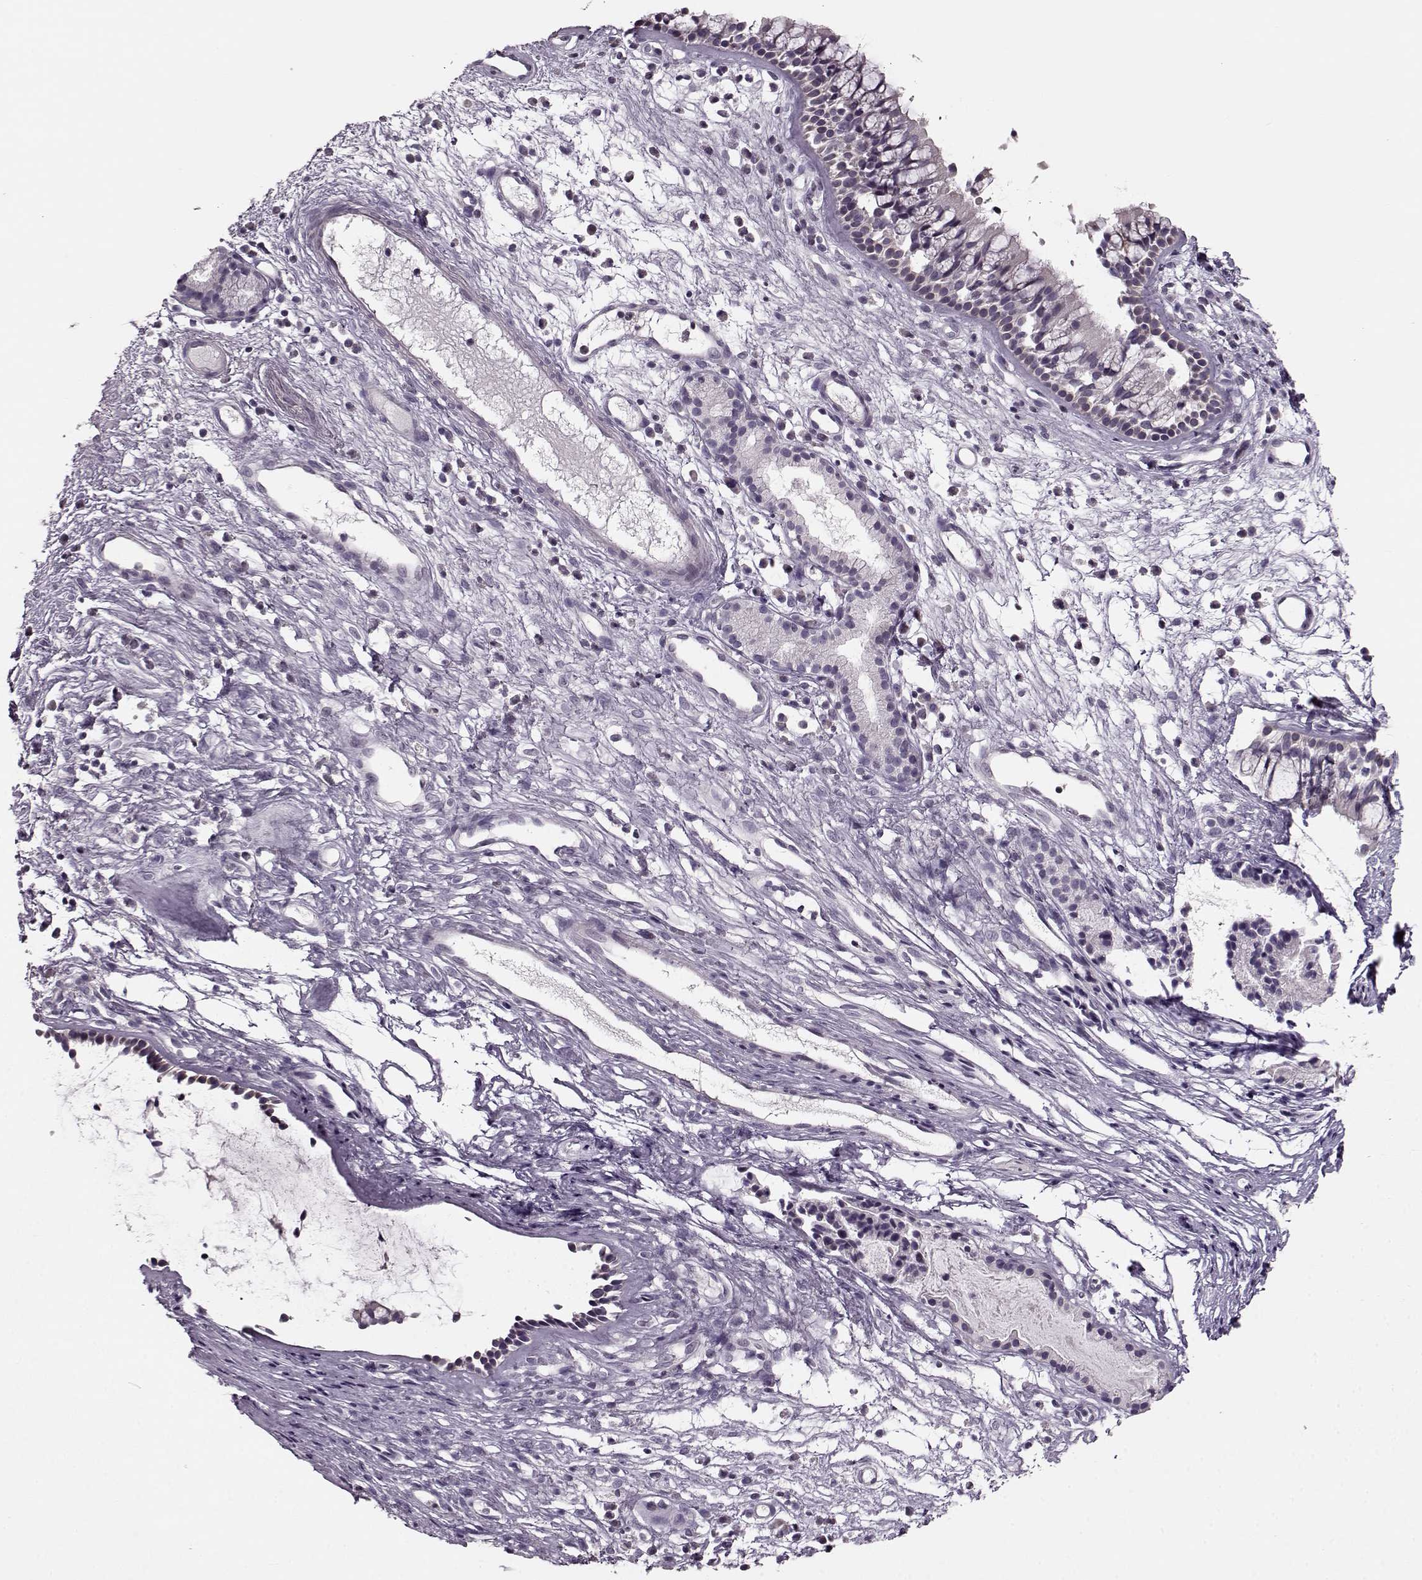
{"staining": {"intensity": "negative", "quantity": "none", "location": "none"}, "tissue": "nasopharynx", "cell_type": "Respiratory epithelial cells", "image_type": "normal", "snomed": [{"axis": "morphology", "description": "Normal tissue, NOS"}, {"axis": "topography", "description": "Nasopharynx"}], "caption": "Respiratory epithelial cells are negative for protein expression in normal human nasopharynx. (Stains: DAB (3,3'-diaminobenzidine) immunohistochemistry (IHC) with hematoxylin counter stain, Microscopy: brightfield microscopy at high magnification).", "gene": "RP1L1", "patient": {"sex": "male", "age": 77}}